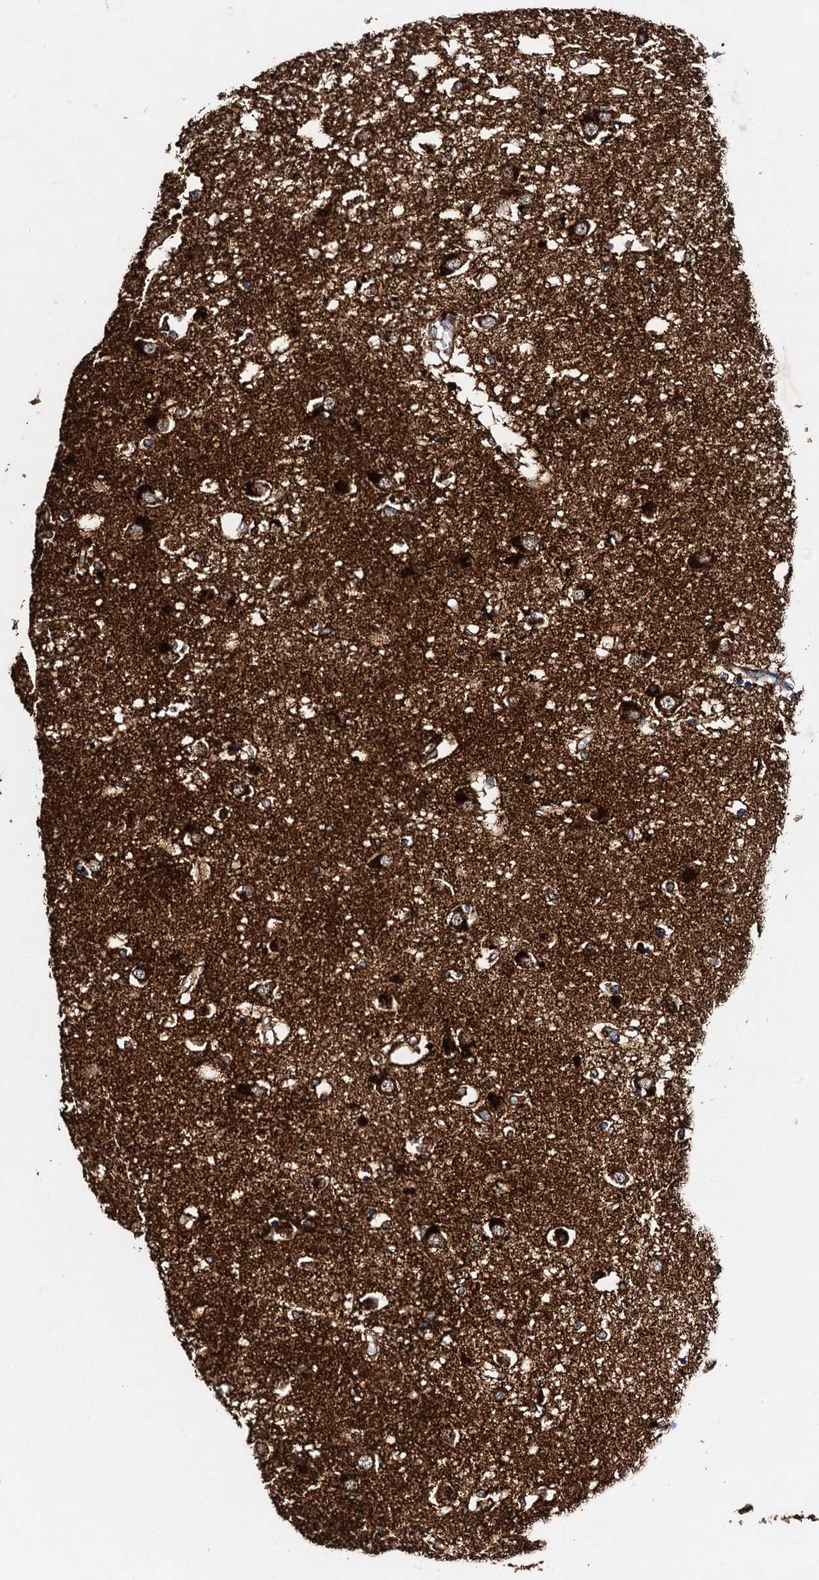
{"staining": {"intensity": "strong", "quantity": "<25%", "location": "cytoplasmic/membranous"}, "tissue": "caudate", "cell_type": "Glial cells", "image_type": "normal", "snomed": [{"axis": "morphology", "description": "Normal tissue, NOS"}, {"axis": "topography", "description": "Lateral ventricle wall"}], "caption": "Glial cells reveal strong cytoplasmic/membranous staining in about <25% of cells in benign caudate.", "gene": "NDUFA13", "patient": {"sex": "male", "age": 45}}